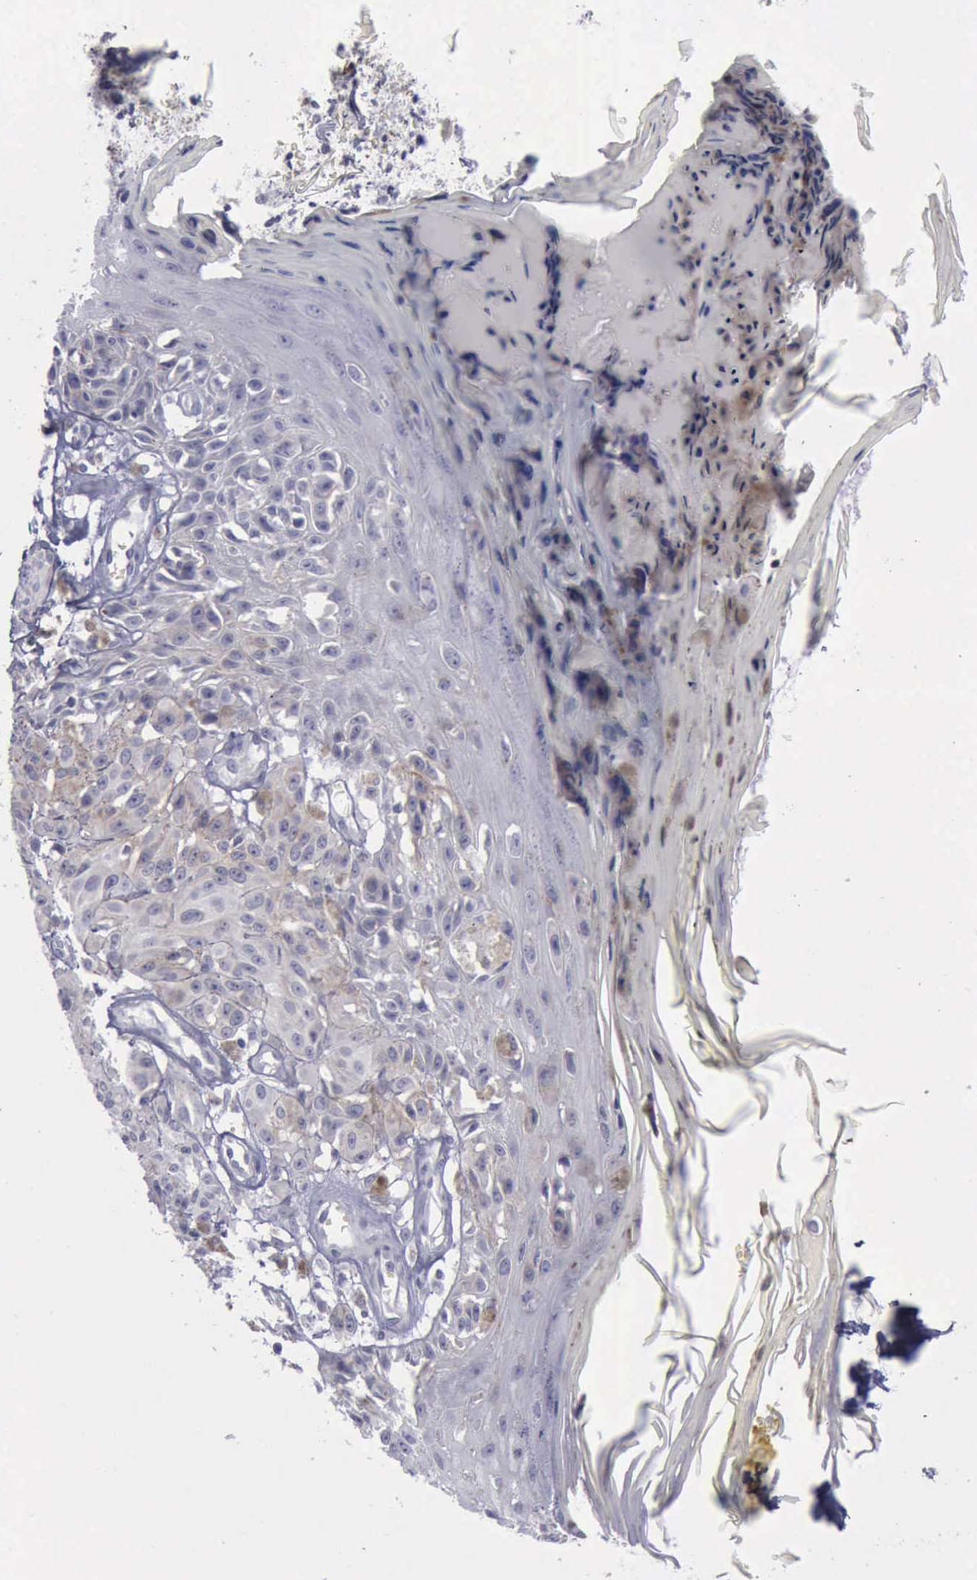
{"staining": {"intensity": "negative", "quantity": "none", "location": "none"}, "tissue": "melanoma", "cell_type": "Tumor cells", "image_type": "cancer", "snomed": [{"axis": "morphology", "description": "Malignant melanoma, NOS"}, {"axis": "topography", "description": "Skin"}], "caption": "This is an immunohistochemistry micrograph of melanoma. There is no staining in tumor cells.", "gene": "CDH2", "patient": {"sex": "male", "age": 49}}